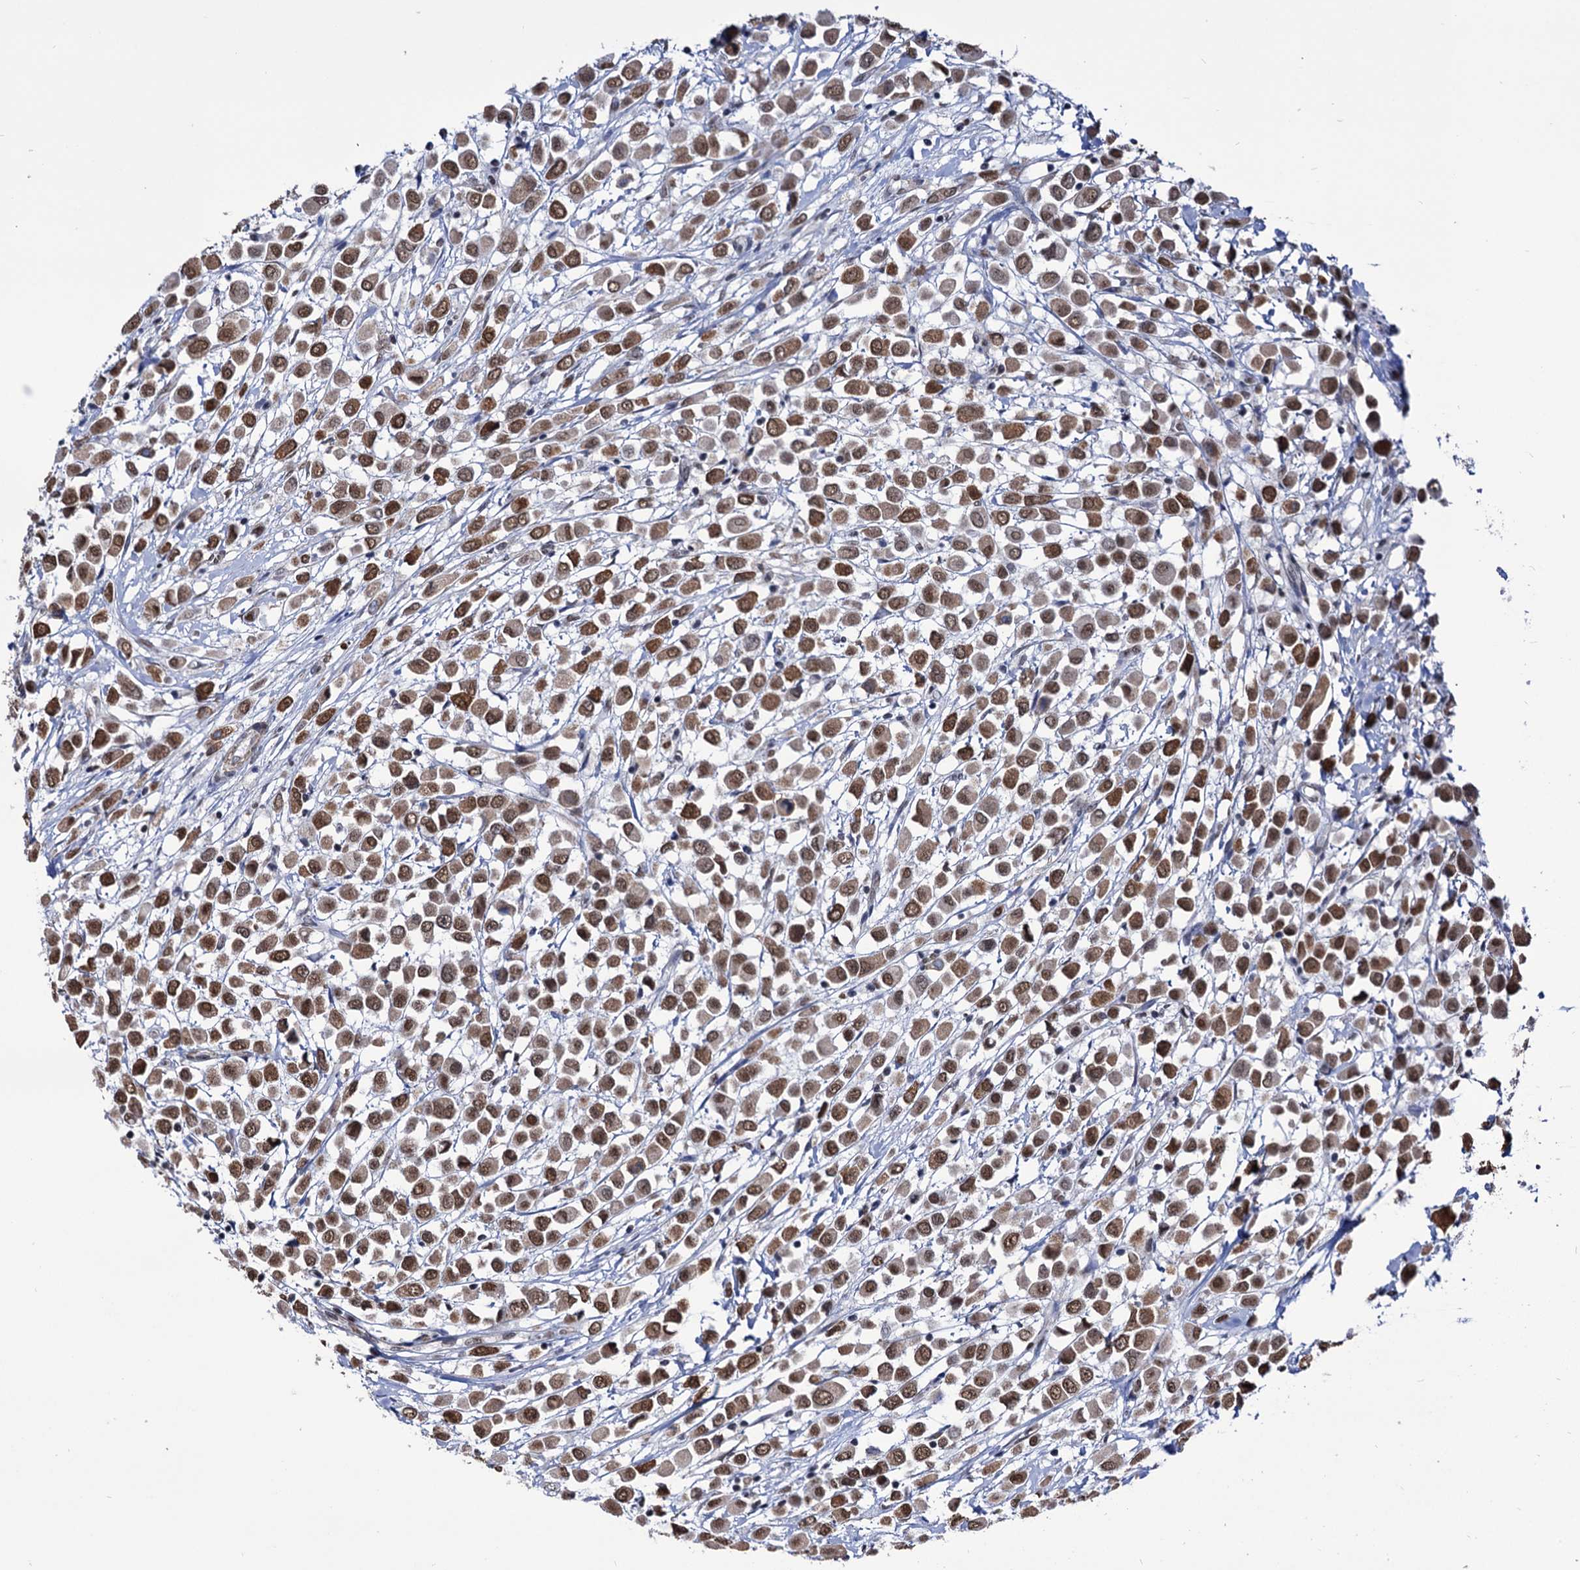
{"staining": {"intensity": "moderate", "quantity": ">75%", "location": "nuclear"}, "tissue": "breast cancer", "cell_type": "Tumor cells", "image_type": "cancer", "snomed": [{"axis": "morphology", "description": "Duct carcinoma"}, {"axis": "topography", "description": "Breast"}], "caption": "Protein staining by immunohistochemistry (IHC) exhibits moderate nuclear staining in approximately >75% of tumor cells in breast cancer.", "gene": "ABHD10", "patient": {"sex": "female", "age": 61}}